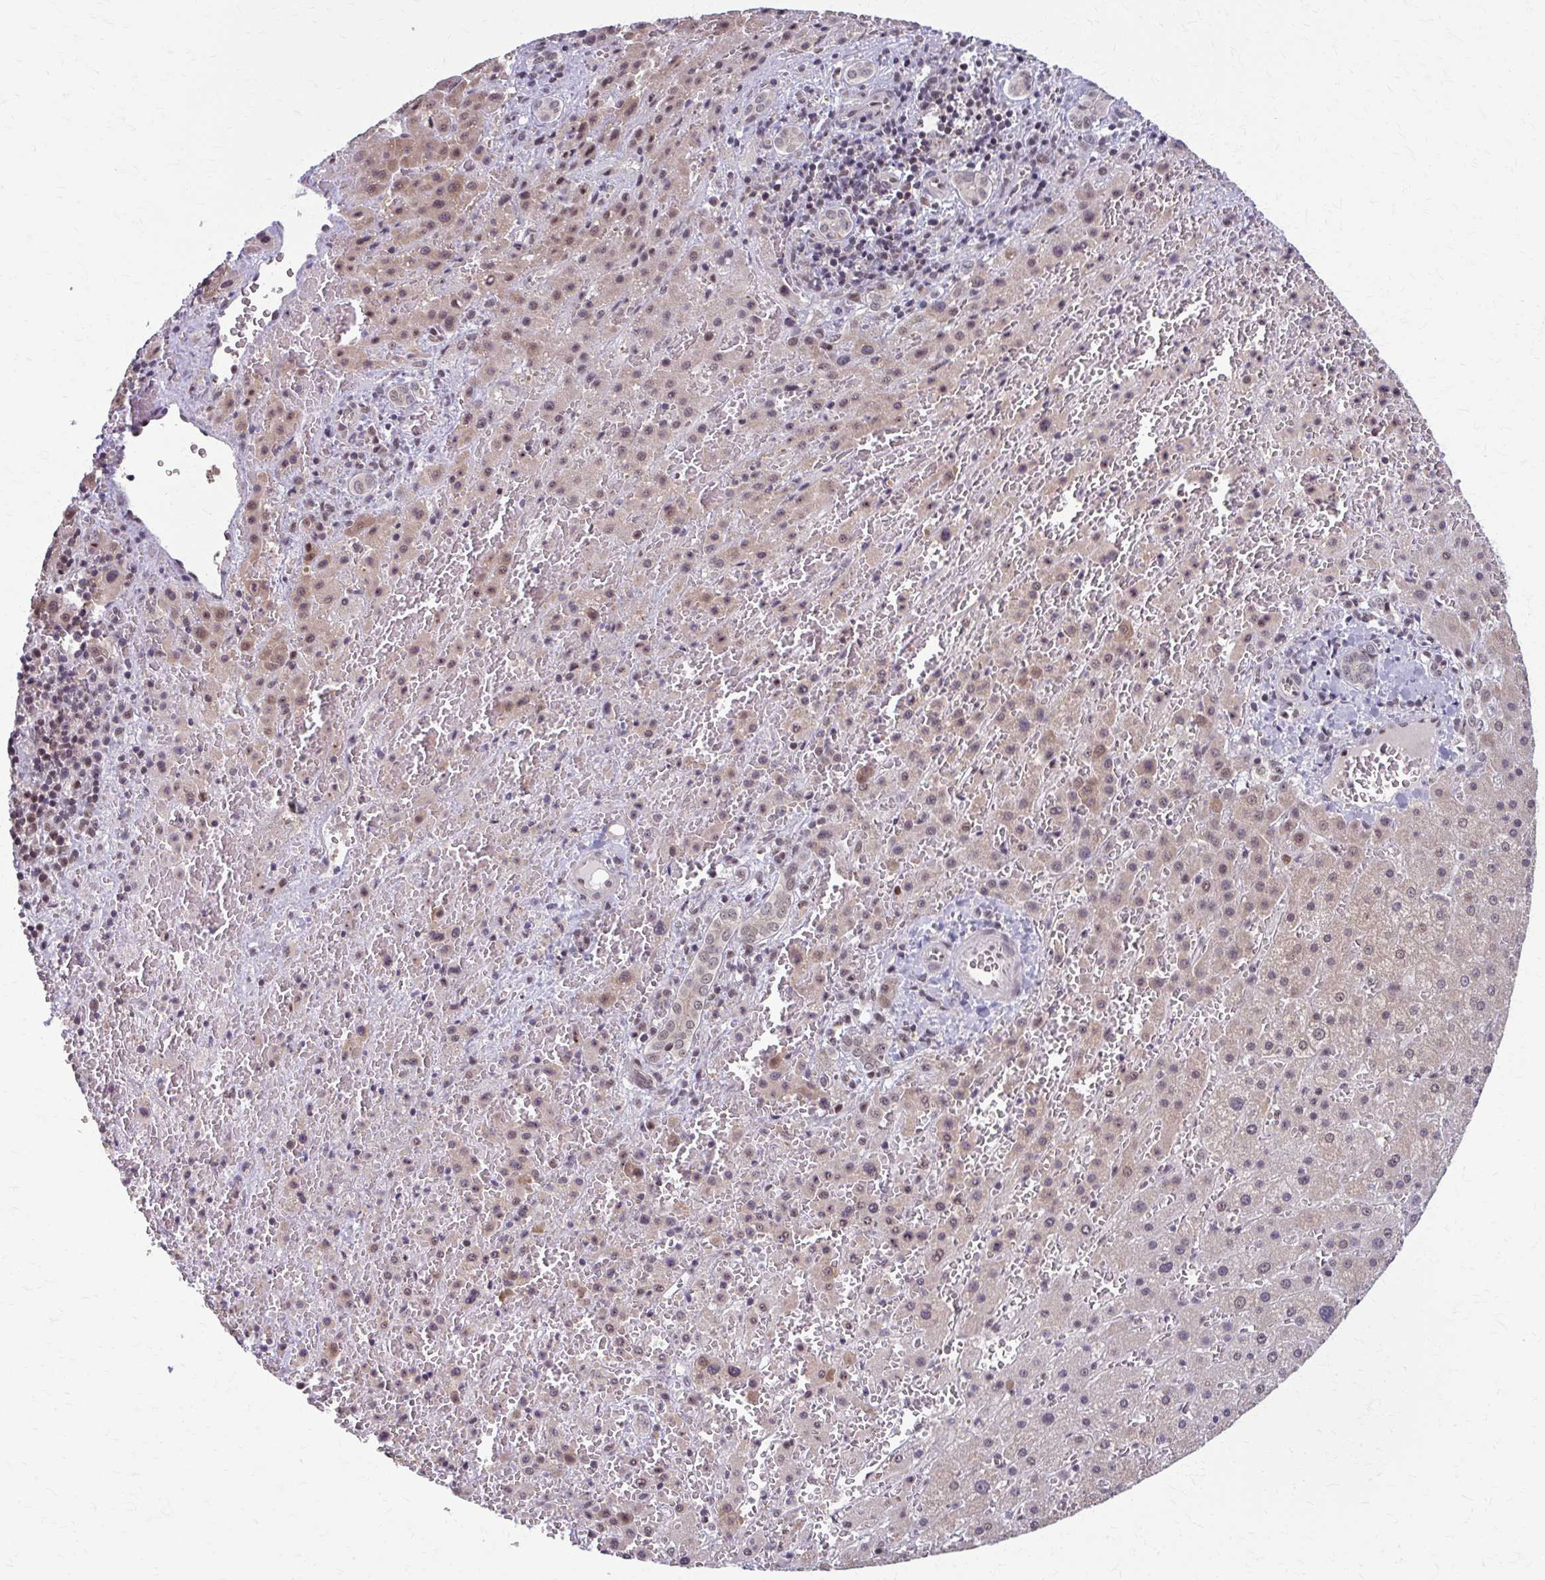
{"staining": {"intensity": "weak", "quantity": ">75%", "location": "nuclear"}, "tissue": "liver cancer", "cell_type": "Tumor cells", "image_type": "cancer", "snomed": [{"axis": "morphology", "description": "Carcinoma, Hepatocellular, NOS"}, {"axis": "topography", "description": "Liver"}], "caption": "The histopathology image exhibits immunohistochemical staining of liver cancer. There is weak nuclear staining is appreciated in approximately >75% of tumor cells.", "gene": "SETBP1", "patient": {"sex": "male", "age": 27}}